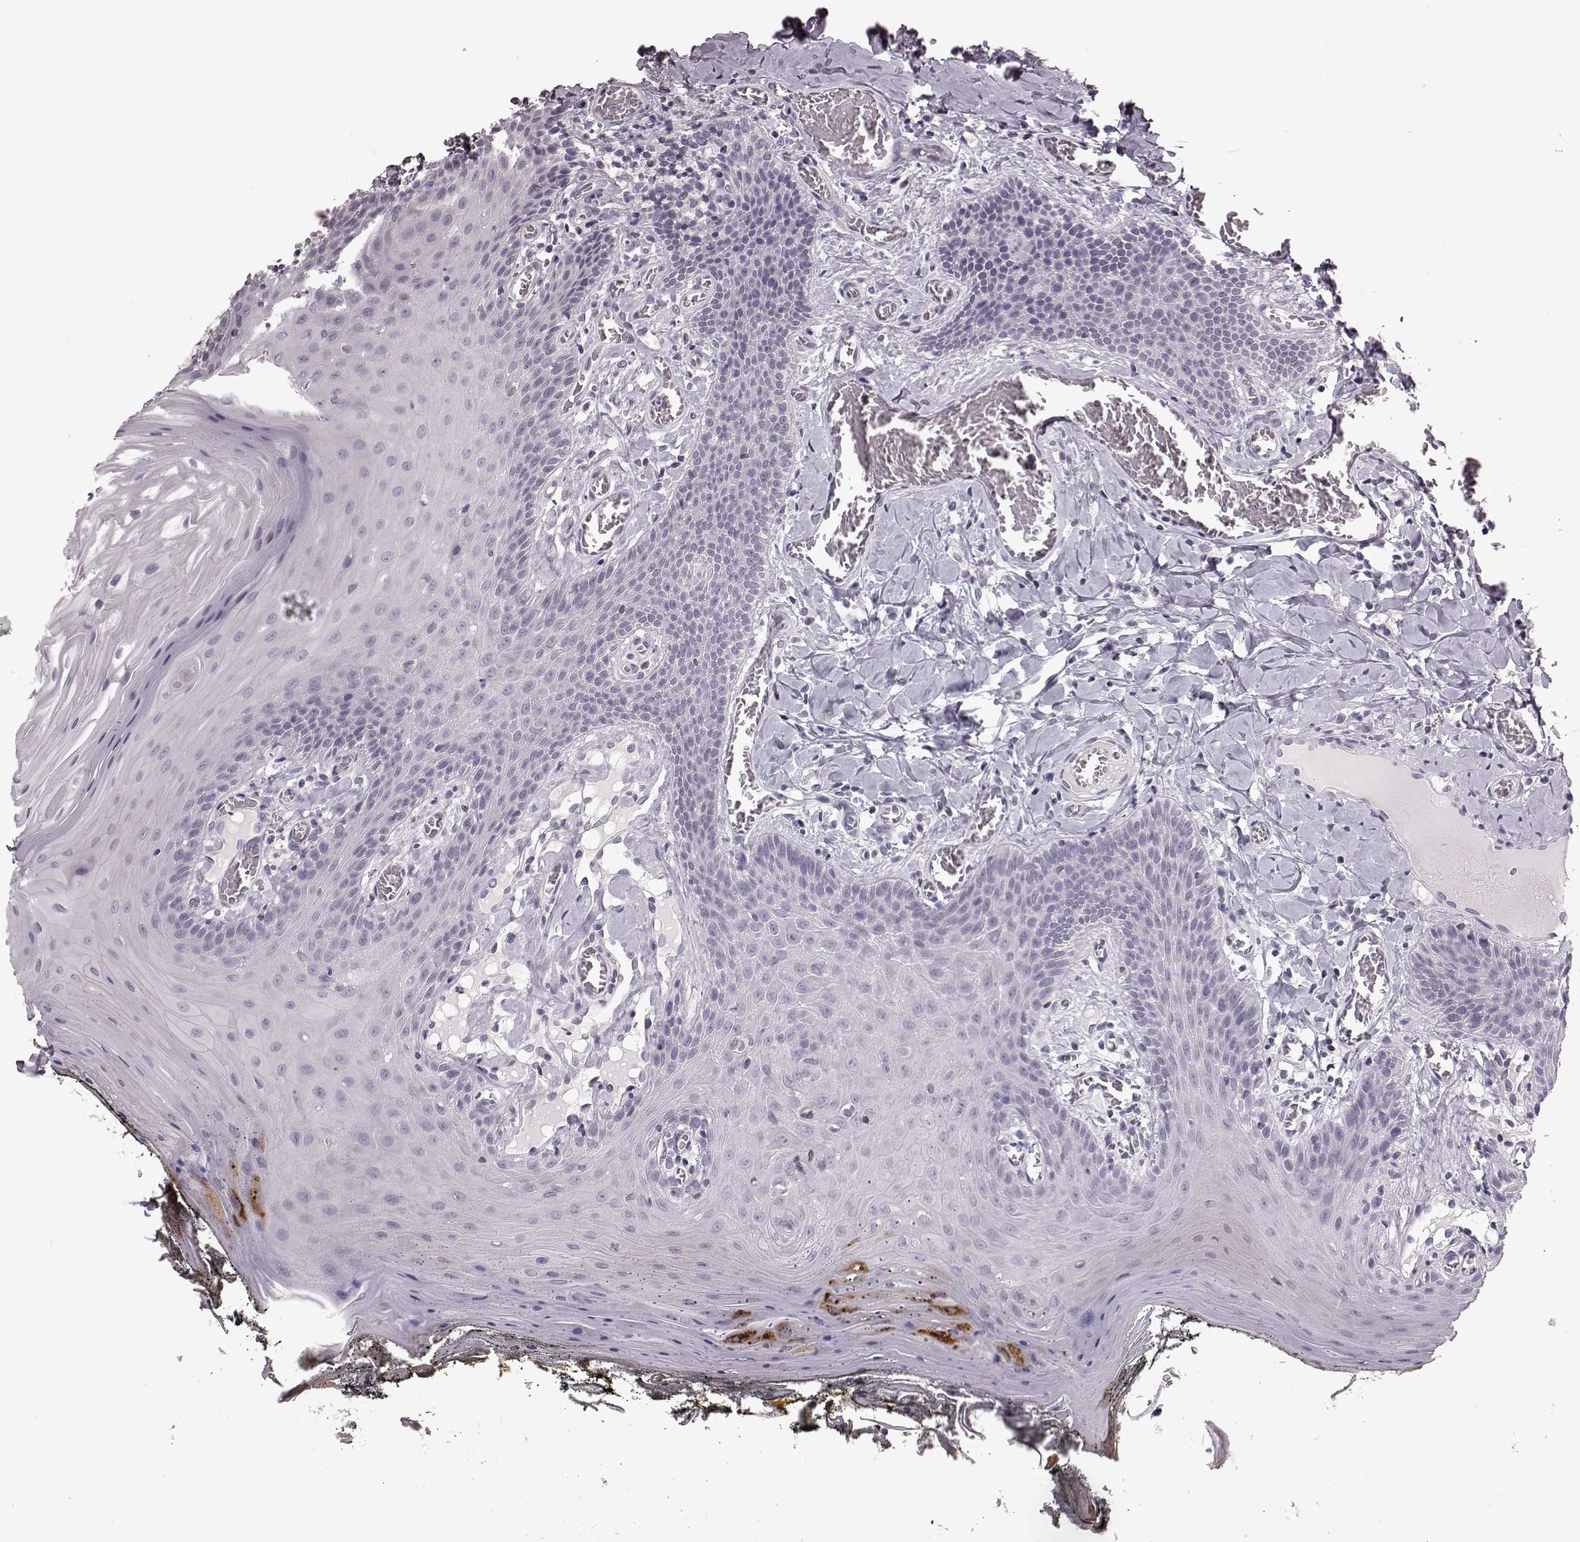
{"staining": {"intensity": "negative", "quantity": "none", "location": "none"}, "tissue": "oral mucosa", "cell_type": "Squamous epithelial cells", "image_type": "normal", "snomed": [{"axis": "morphology", "description": "Normal tissue, NOS"}, {"axis": "topography", "description": "Oral tissue"}], "caption": "This is an immunohistochemistry photomicrograph of benign human oral mucosa. There is no staining in squamous epithelial cells.", "gene": "TCHHL1", "patient": {"sex": "male", "age": 9}}